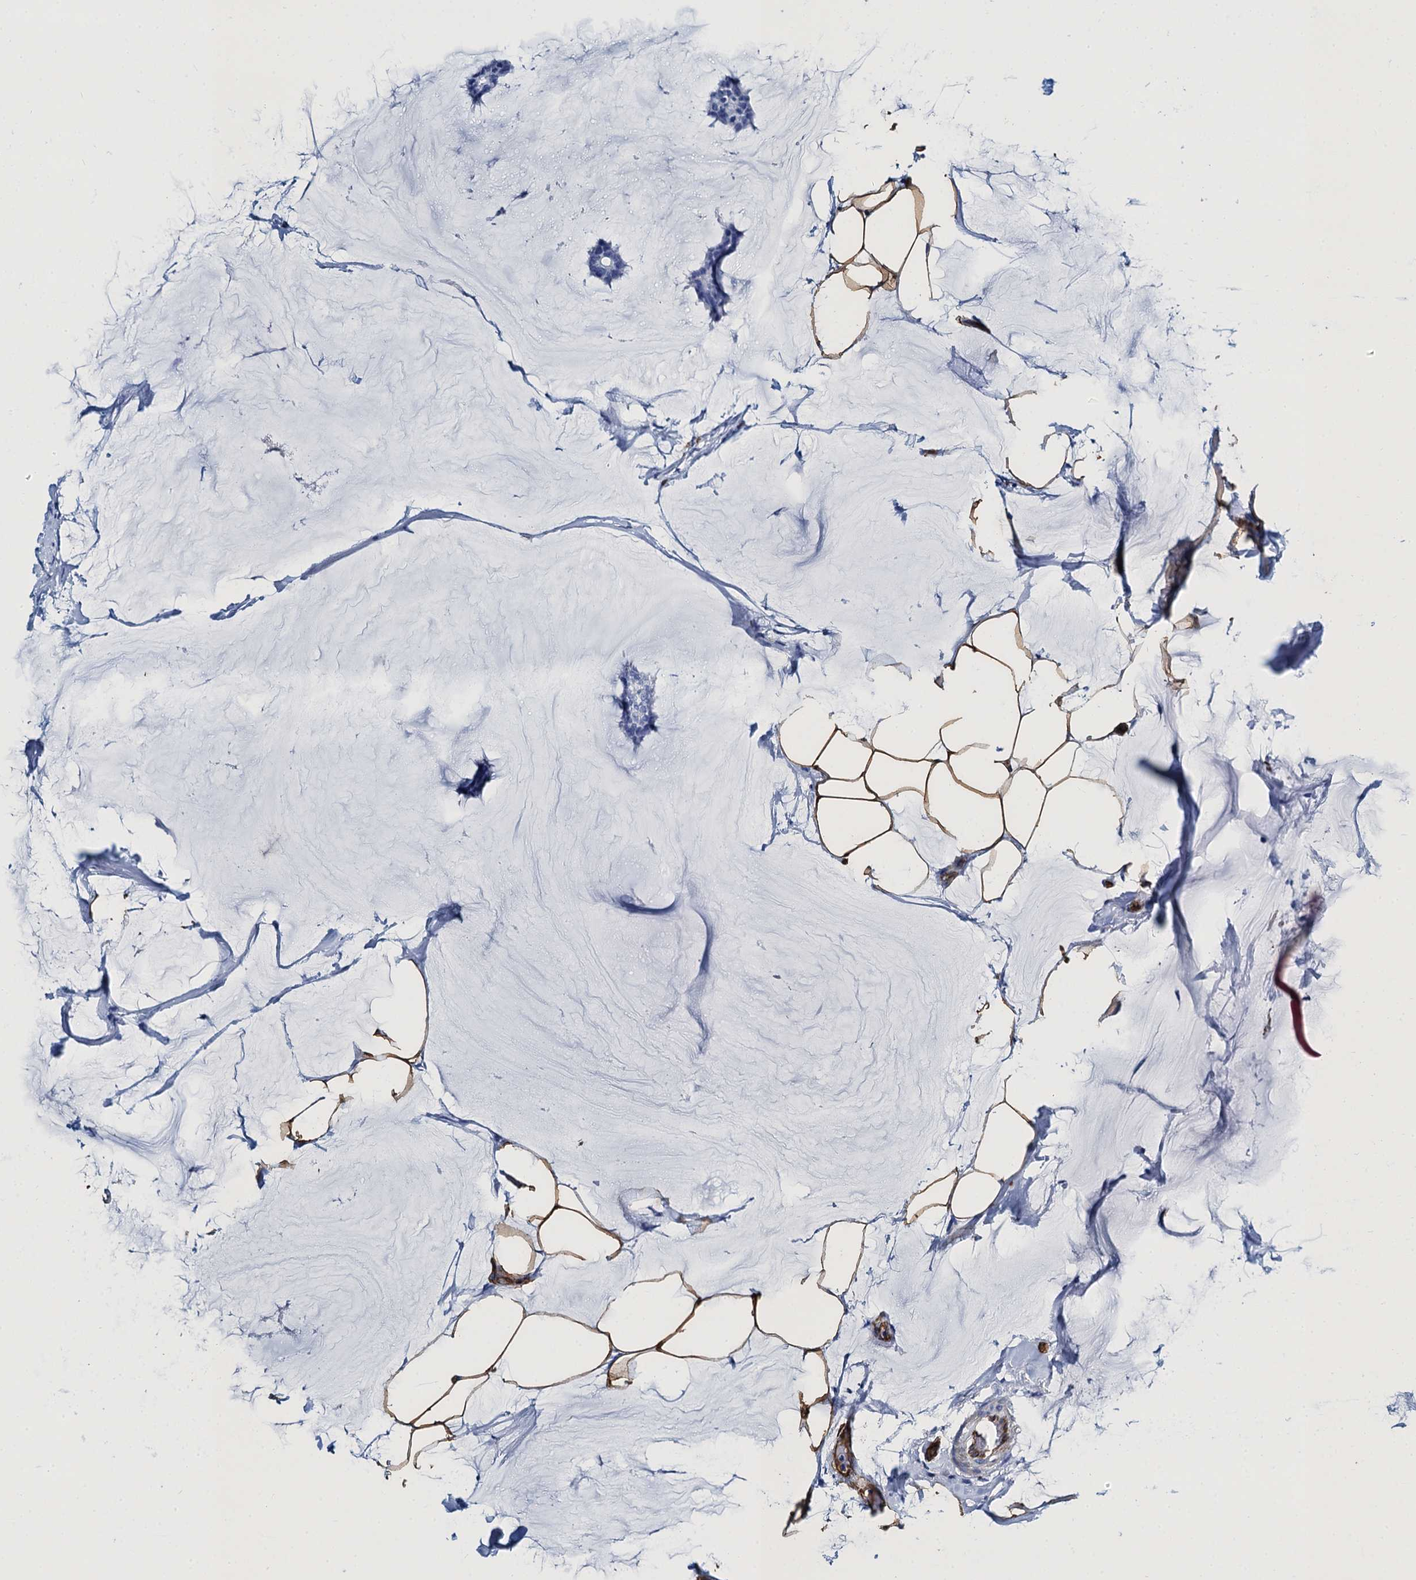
{"staining": {"intensity": "negative", "quantity": "none", "location": "none"}, "tissue": "breast cancer", "cell_type": "Tumor cells", "image_type": "cancer", "snomed": [{"axis": "morphology", "description": "Duct carcinoma"}, {"axis": "topography", "description": "Breast"}], "caption": "Image shows no significant protein staining in tumor cells of breast cancer (intraductal carcinoma). (Immunohistochemistry, brightfield microscopy, high magnification).", "gene": "CAVIN2", "patient": {"sex": "female", "age": 93}}